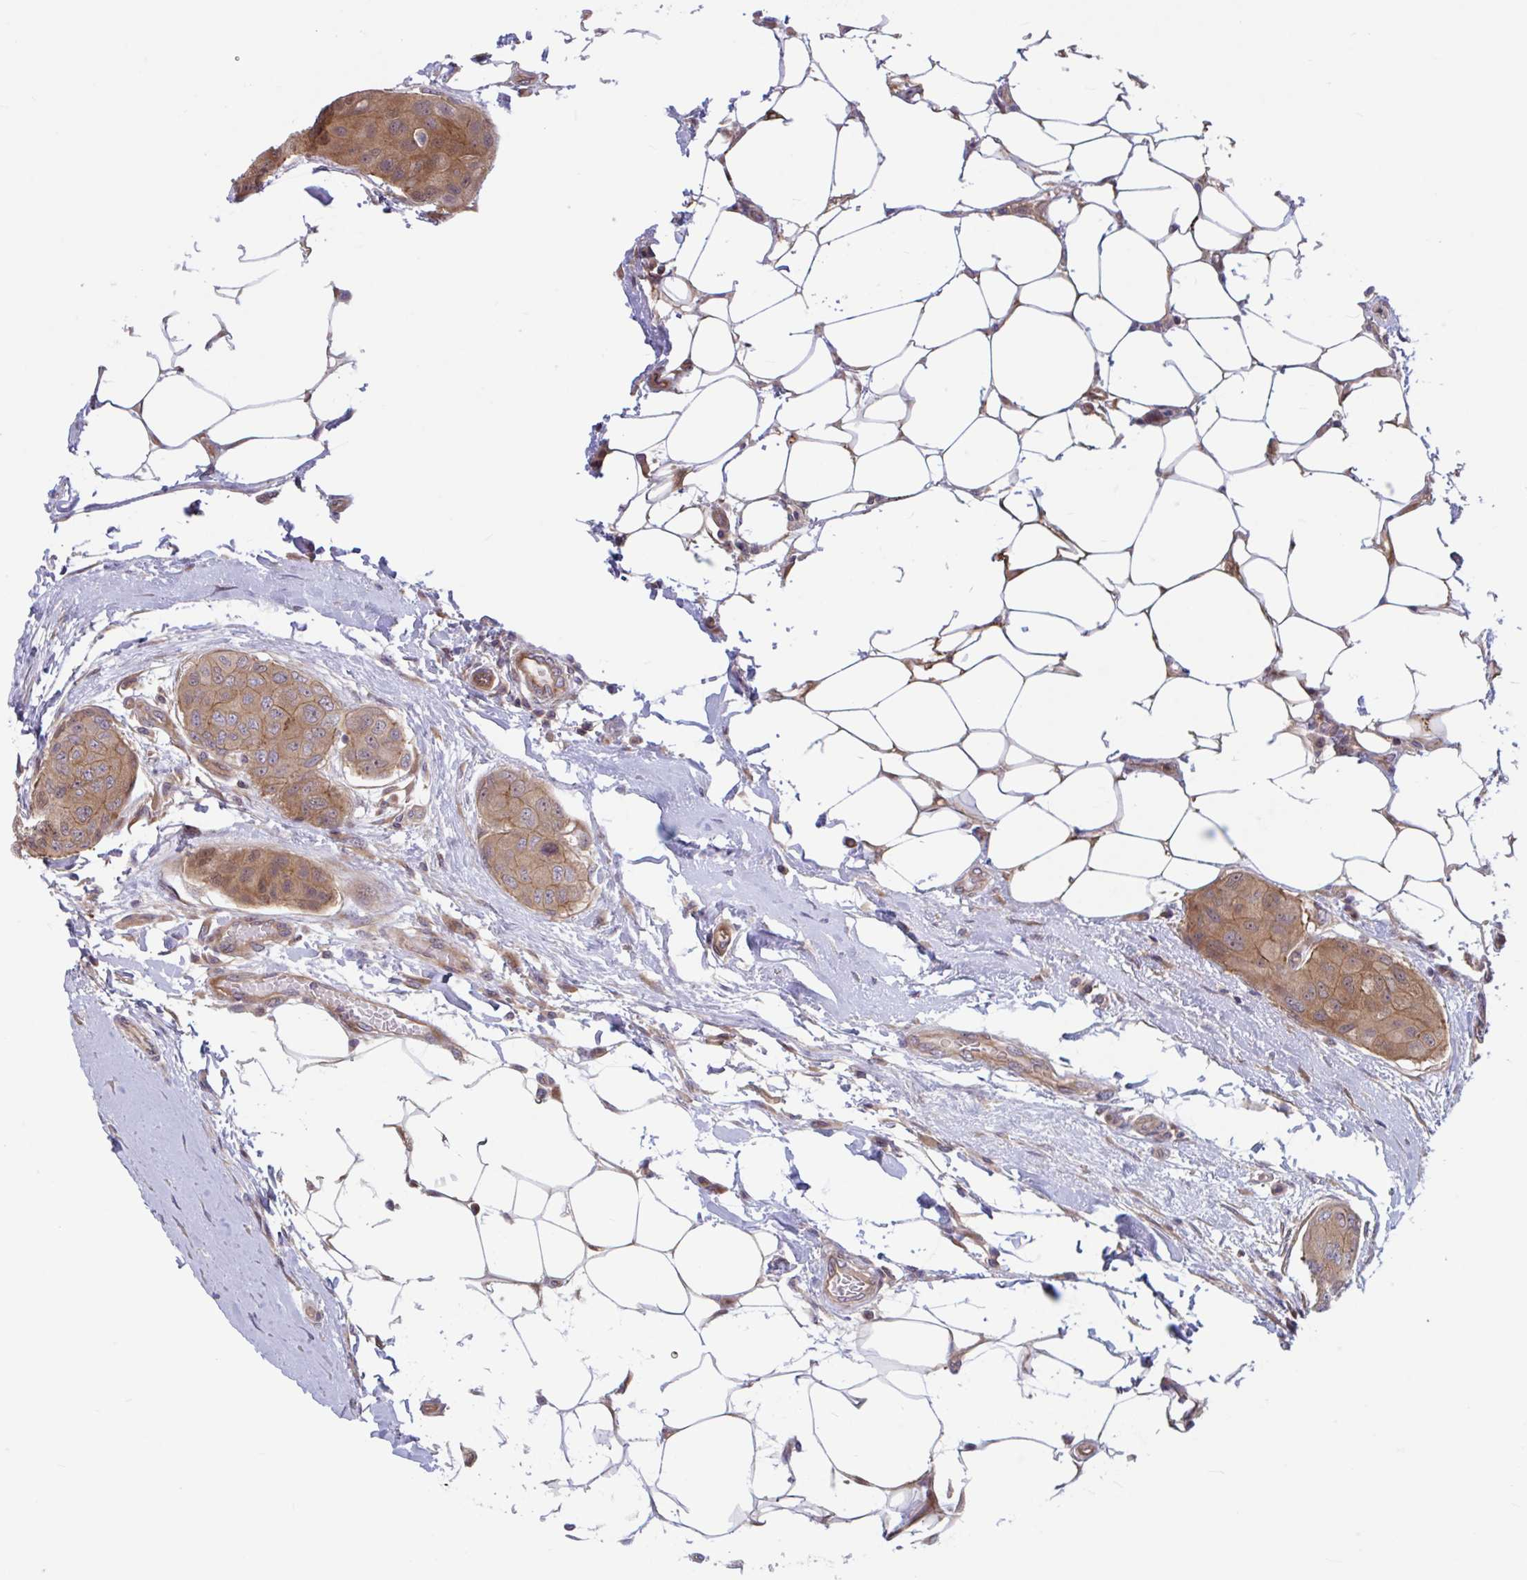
{"staining": {"intensity": "moderate", "quantity": ">75%", "location": "cytoplasmic/membranous,nuclear"}, "tissue": "breast cancer", "cell_type": "Tumor cells", "image_type": "cancer", "snomed": [{"axis": "morphology", "description": "Duct carcinoma"}, {"axis": "topography", "description": "Breast"}, {"axis": "topography", "description": "Lymph node"}], "caption": "Breast cancer stained with immunohistochemistry reveals moderate cytoplasmic/membranous and nuclear staining in approximately >75% of tumor cells.", "gene": "LMNTD2", "patient": {"sex": "female", "age": 80}}